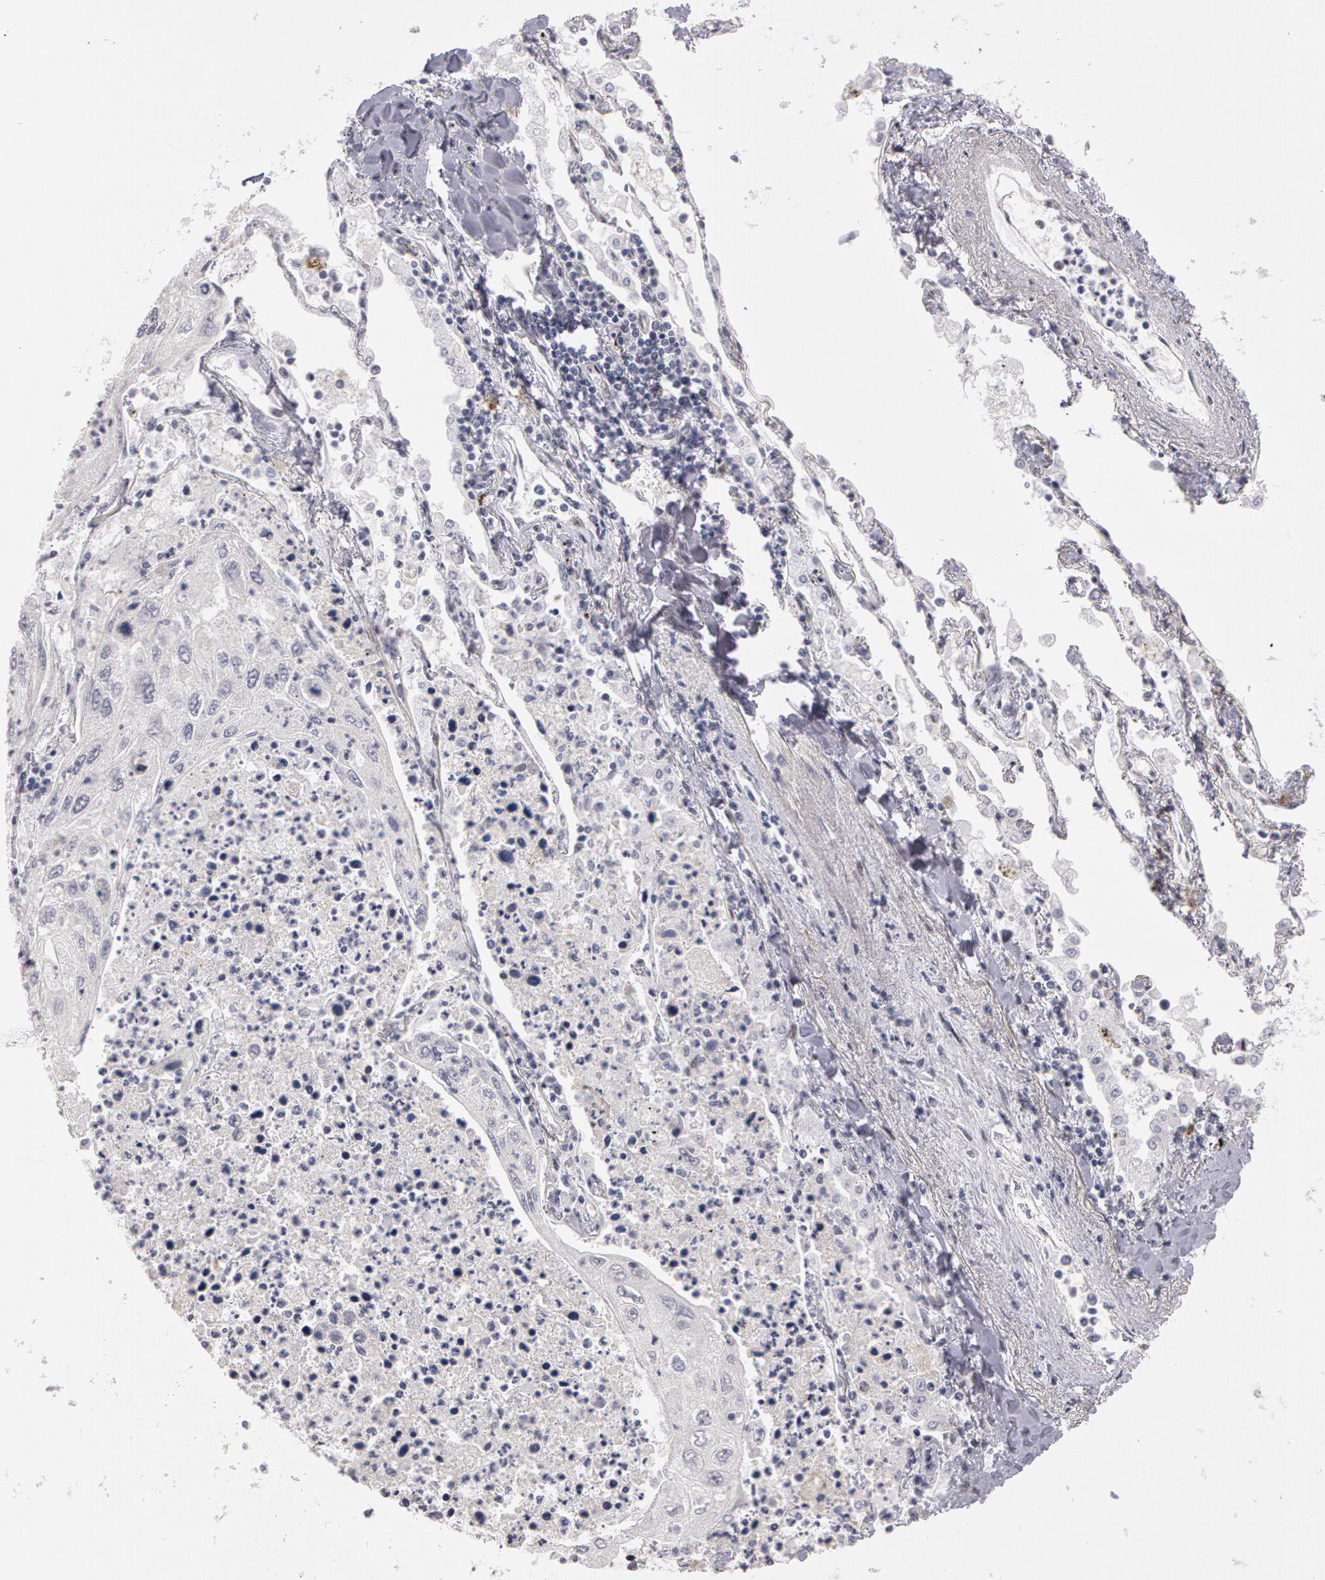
{"staining": {"intensity": "negative", "quantity": "none", "location": "none"}, "tissue": "lung cancer", "cell_type": "Tumor cells", "image_type": "cancer", "snomed": [{"axis": "morphology", "description": "Squamous cell carcinoma, NOS"}, {"axis": "topography", "description": "Lung"}], "caption": "Lung squamous cell carcinoma stained for a protein using immunohistochemistry shows no positivity tumor cells.", "gene": "PRICKLE1", "patient": {"sex": "male", "age": 75}}